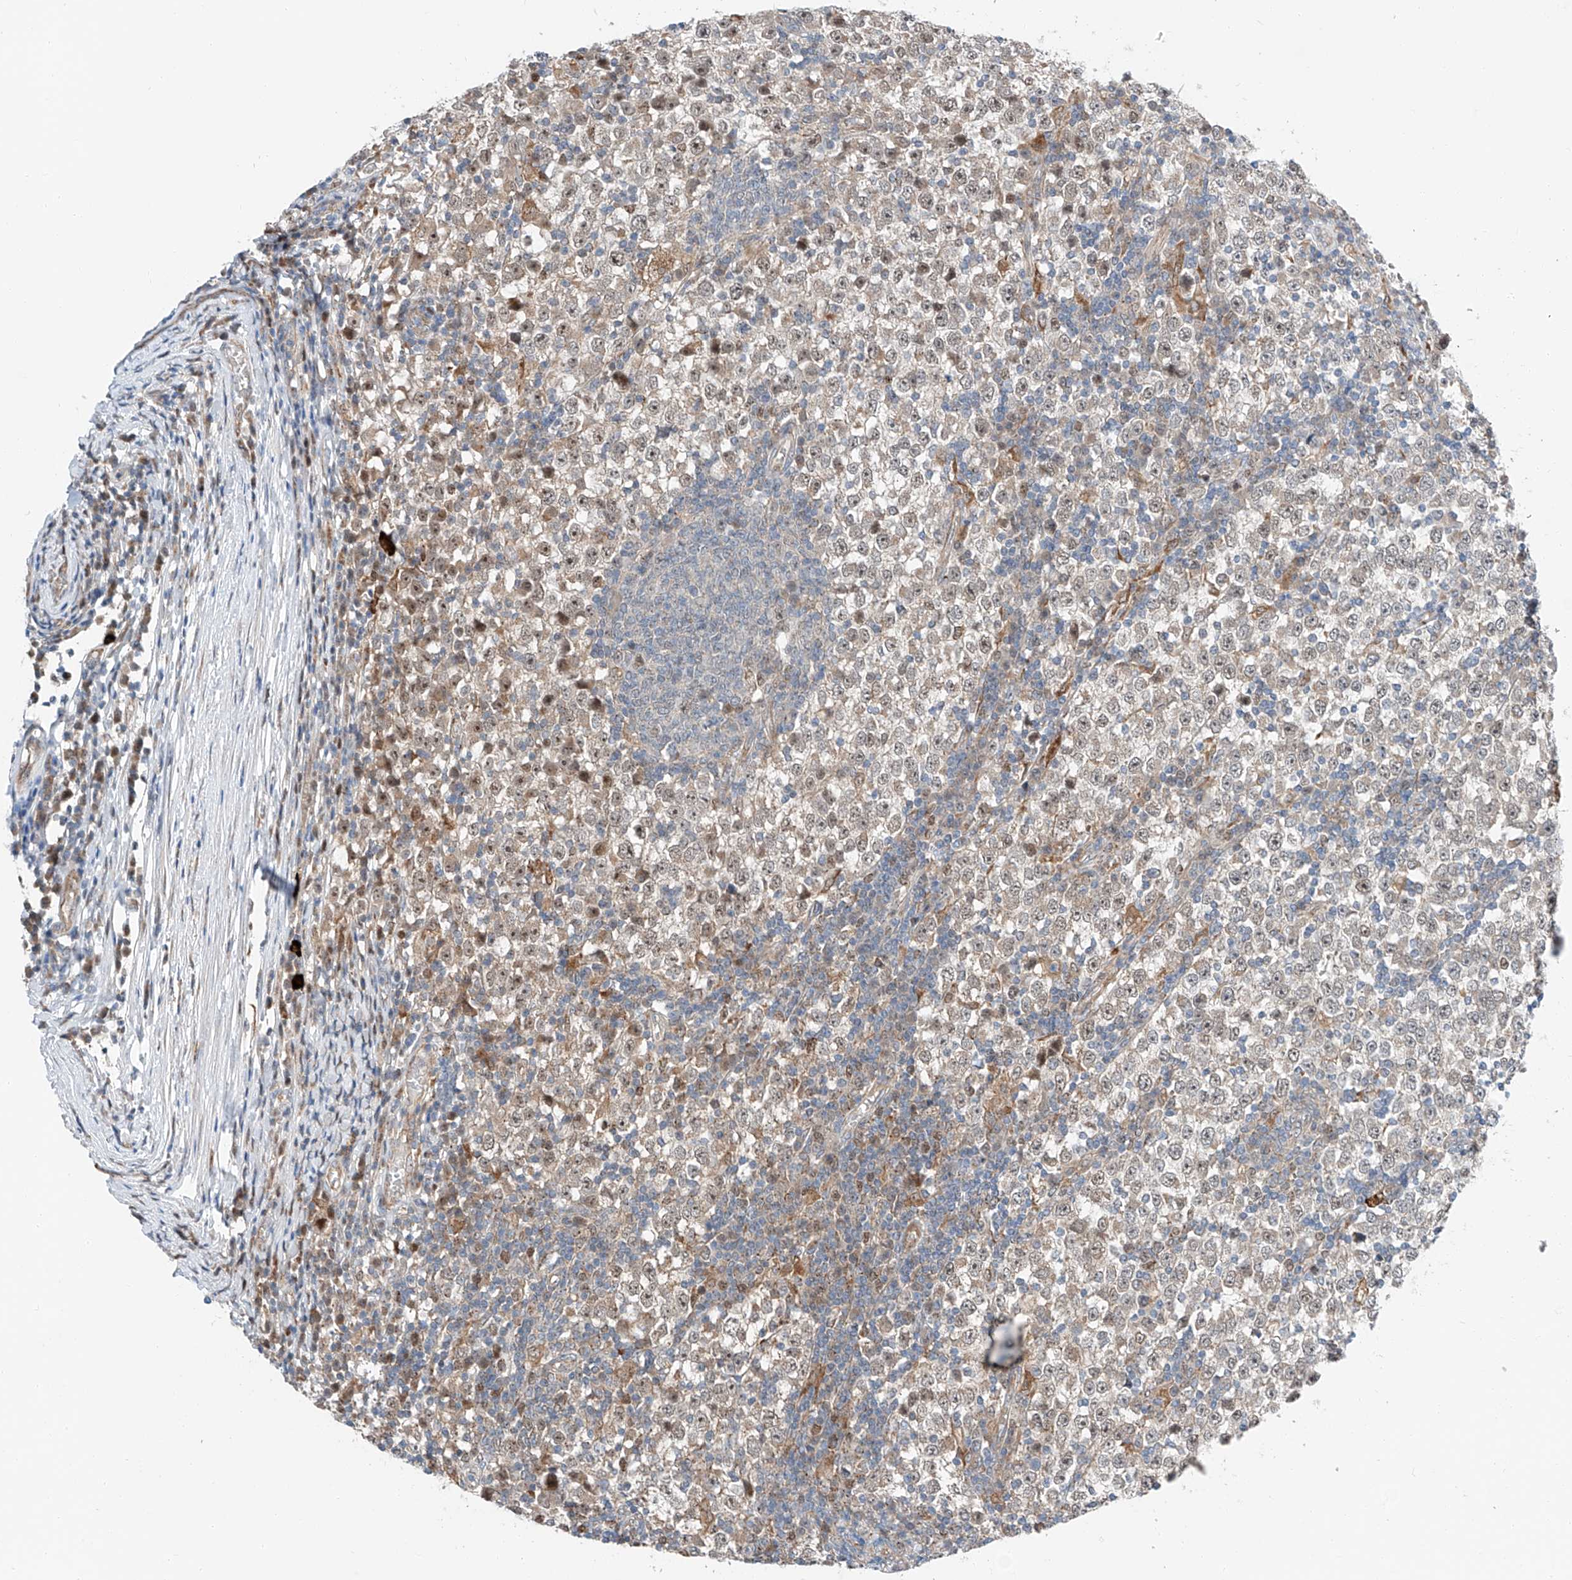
{"staining": {"intensity": "weak", "quantity": "<25%", "location": "cytoplasmic/membranous,nuclear"}, "tissue": "testis cancer", "cell_type": "Tumor cells", "image_type": "cancer", "snomed": [{"axis": "morphology", "description": "Seminoma, NOS"}, {"axis": "topography", "description": "Testis"}], "caption": "Immunohistochemical staining of testis cancer (seminoma) demonstrates no significant staining in tumor cells.", "gene": "CLDND1", "patient": {"sex": "male", "age": 65}}